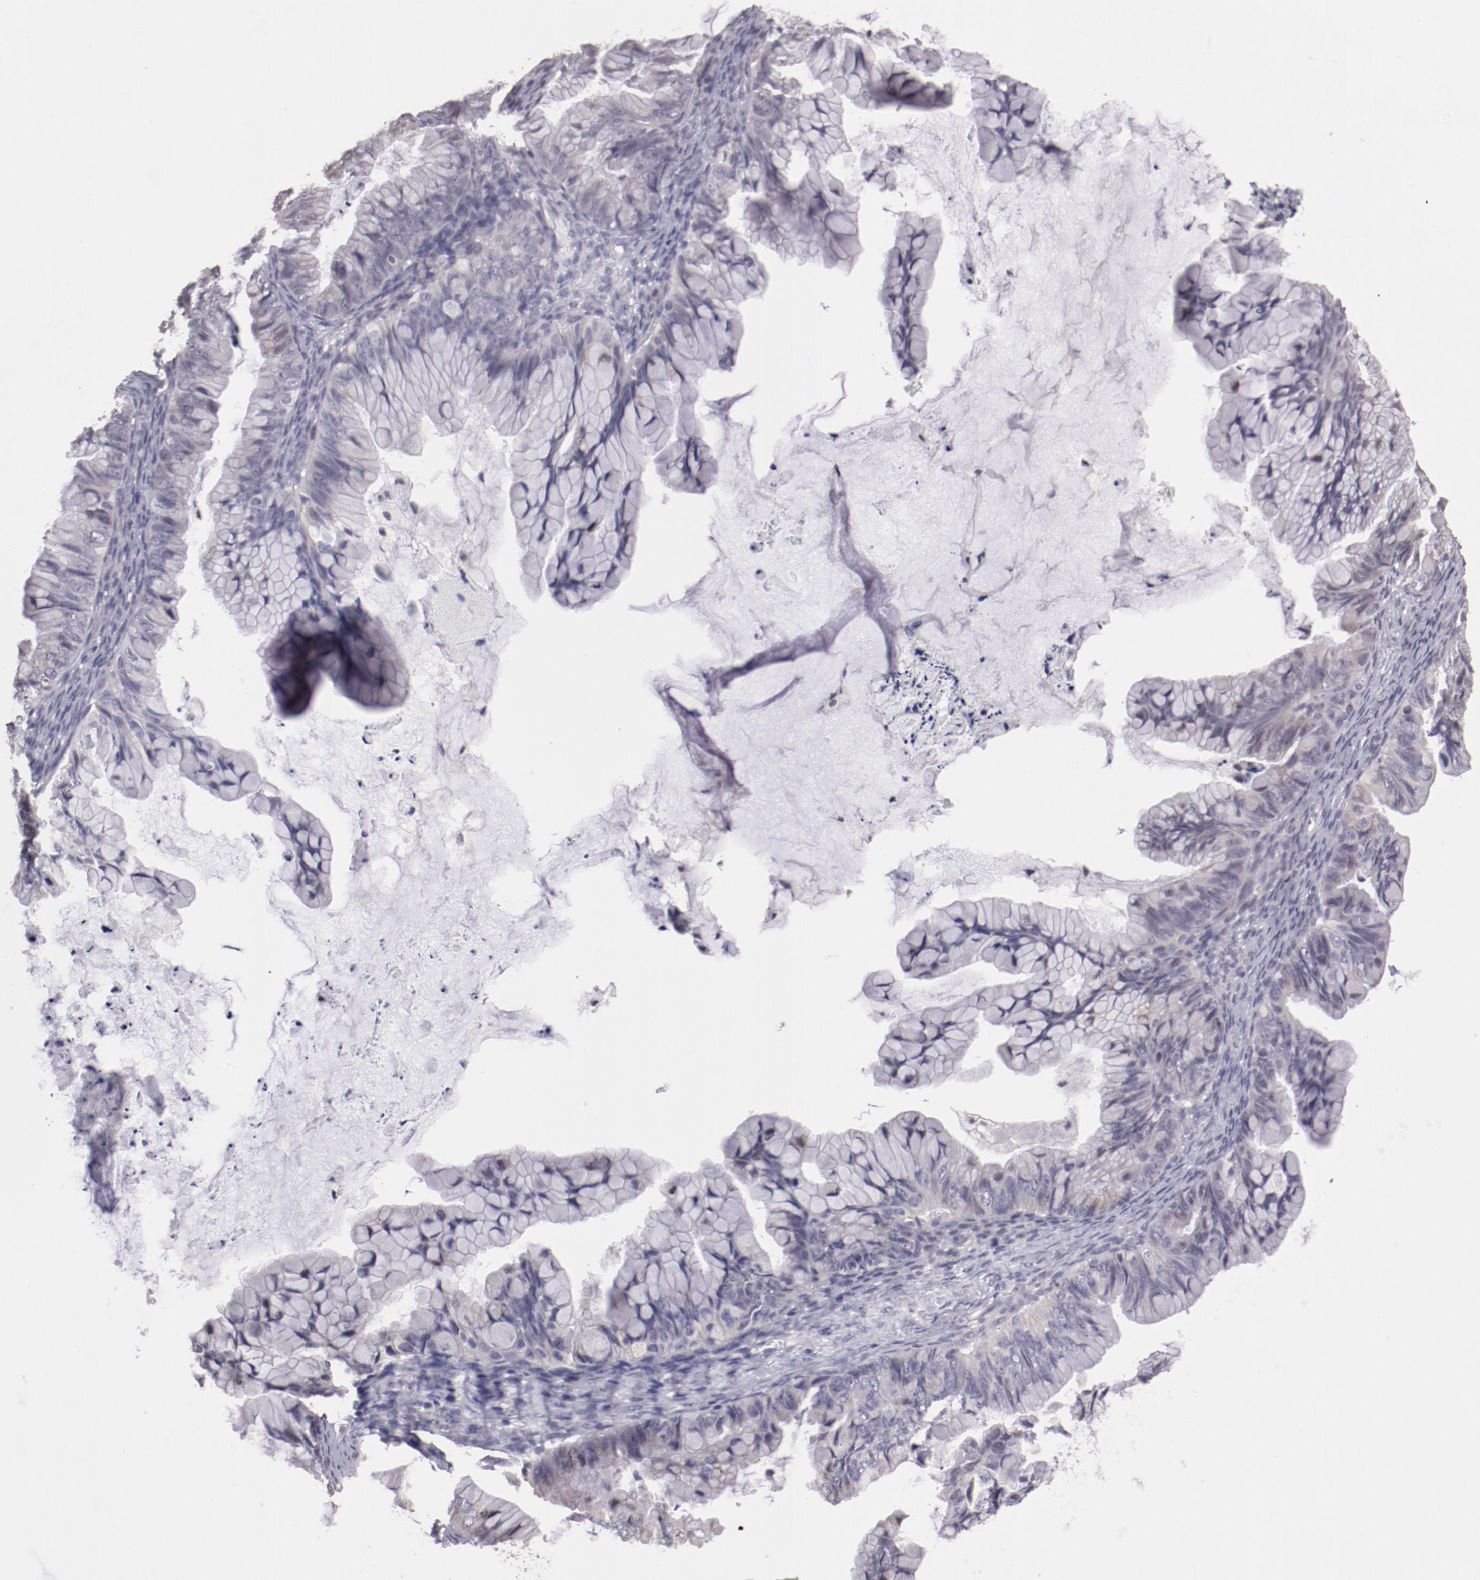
{"staining": {"intensity": "weak", "quantity": "<25%", "location": "cytoplasmic/membranous"}, "tissue": "ovarian cancer", "cell_type": "Tumor cells", "image_type": "cancer", "snomed": [{"axis": "morphology", "description": "Cystadenocarcinoma, mucinous, NOS"}, {"axis": "topography", "description": "Ovary"}], "caption": "The histopathology image exhibits no significant expression in tumor cells of mucinous cystadenocarcinoma (ovarian).", "gene": "NRXN3", "patient": {"sex": "female", "age": 36}}